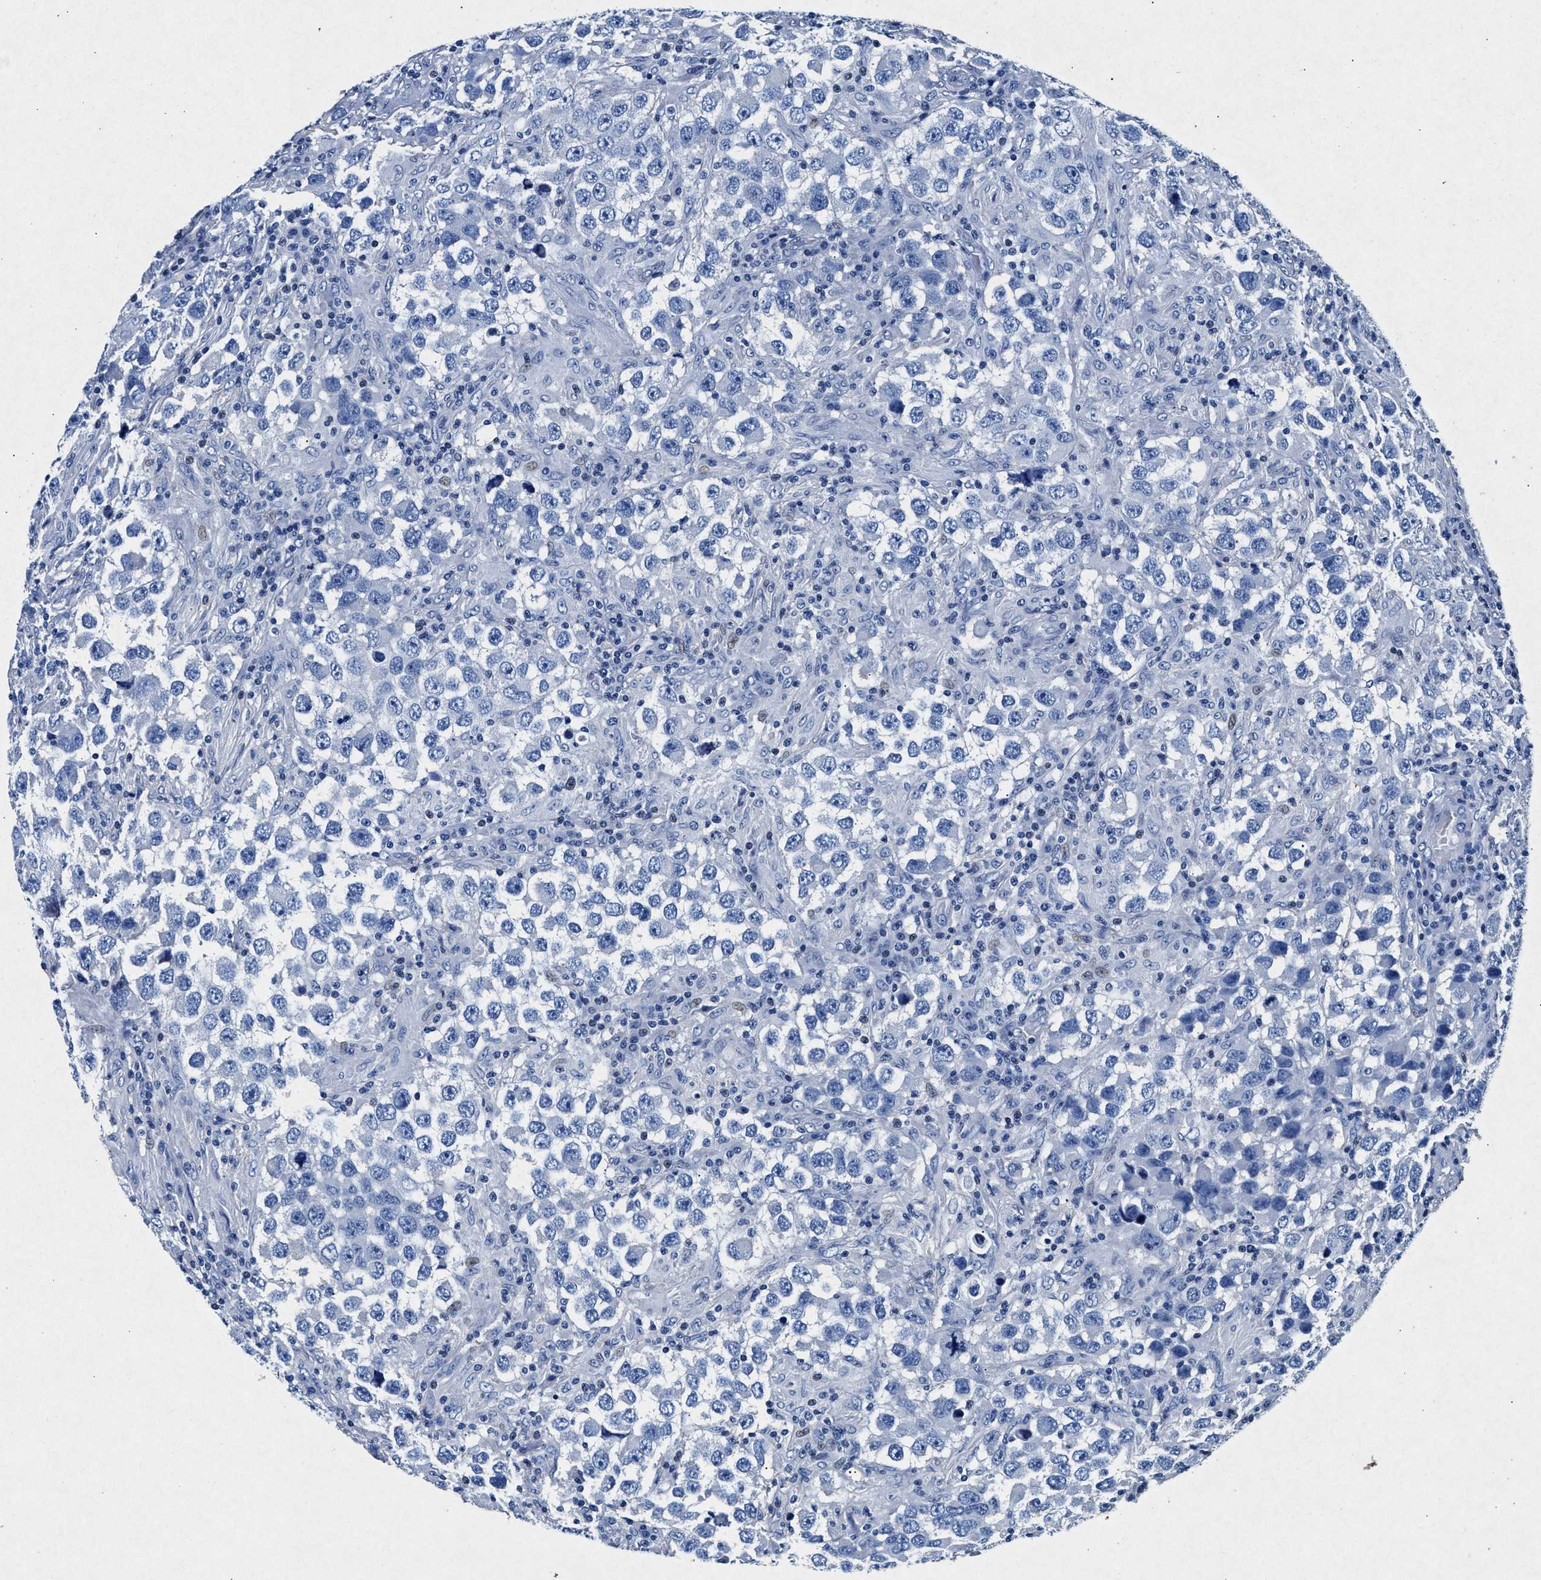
{"staining": {"intensity": "negative", "quantity": "none", "location": "none"}, "tissue": "testis cancer", "cell_type": "Tumor cells", "image_type": "cancer", "snomed": [{"axis": "morphology", "description": "Carcinoma, Embryonal, NOS"}, {"axis": "topography", "description": "Testis"}], "caption": "High magnification brightfield microscopy of testis cancer stained with DAB (3,3'-diaminobenzidine) (brown) and counterstained with hematoxylin (blue): tumor cells show no significant expression.", "gene": "MAP6", "patient": {"sex": "male", "age": 21}}